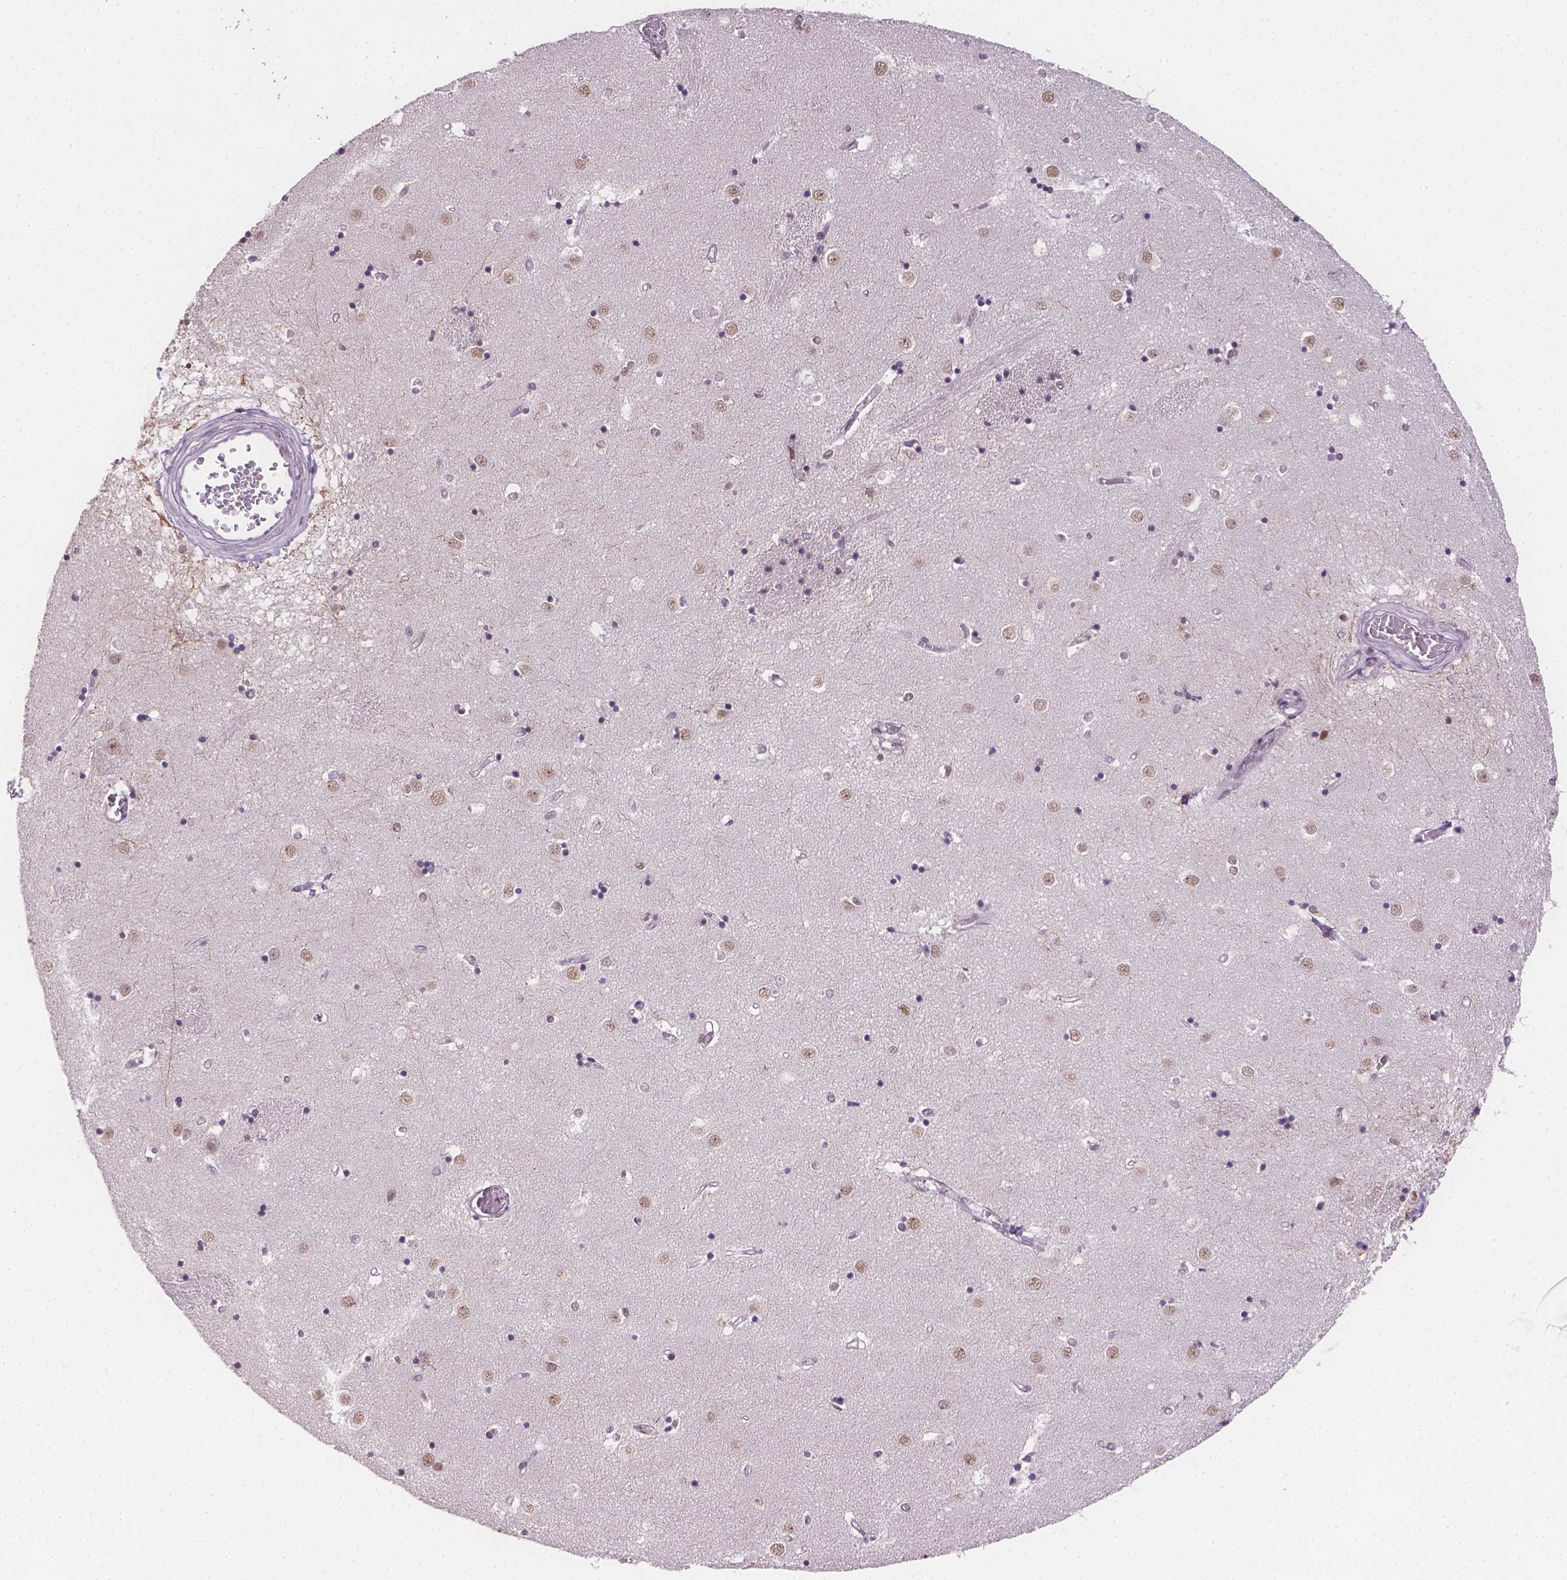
{"staining": {"intensity": "strong", "quantity": ">75%", "location": "nuclear"}, "tissue": "caudate", "cell_type": "Glial cells", "image_type": "normal", "snomed": [{"axis": "morphology", "description": "Normal tissue, NOS"}, {"axis": "topography", "description": "Lateral ventricle wall"}], "caption": "Glial cells exhibit high levels of strong nuclear expression in about >75% of cells in normal human caudate.", "gene": "FANCE", "patient": {"sex": "male", "age": 54}}